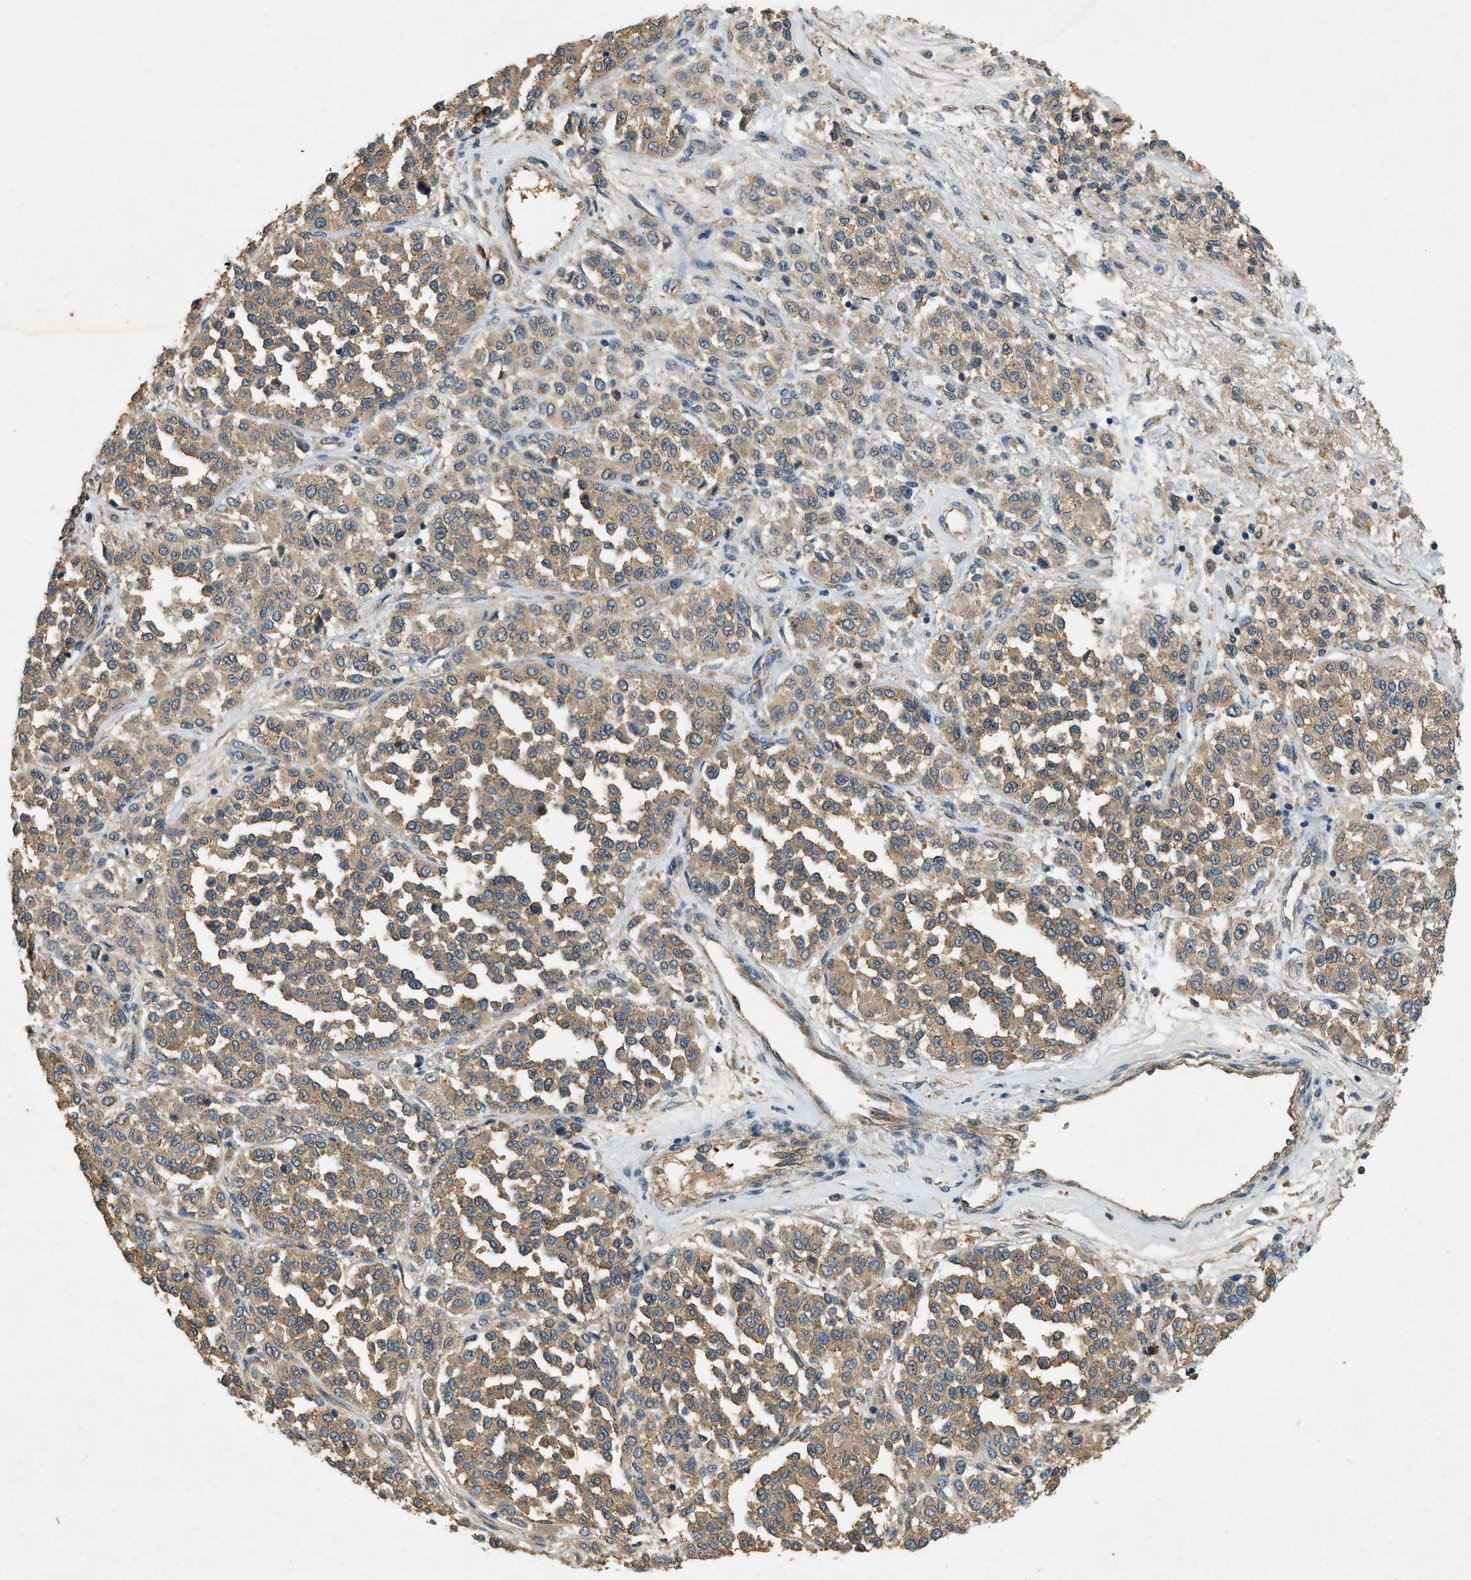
{"staining": {"intensity": "moderate", "quantity": ">75%", "location": "cytoplasmic/membranous"}, "tissue": "melanoma", "cell_type": "Tumor cells", "image_type": "cancer", "snomed": [{"axis": "morphology", "description": "Malignant melanoma, Metastatic site"}, {"axis": "topography", "description": "Pancreas"}], "caption": "Approximately >75% of tumor cells in malignant melanoma (metastatic site) display moderate cytoplasmic/membranous protein positivity as visualized by brown immunohistochemical staining.", "gene": "CFLAR", "patient": {"sex": "female", "age": 30}}